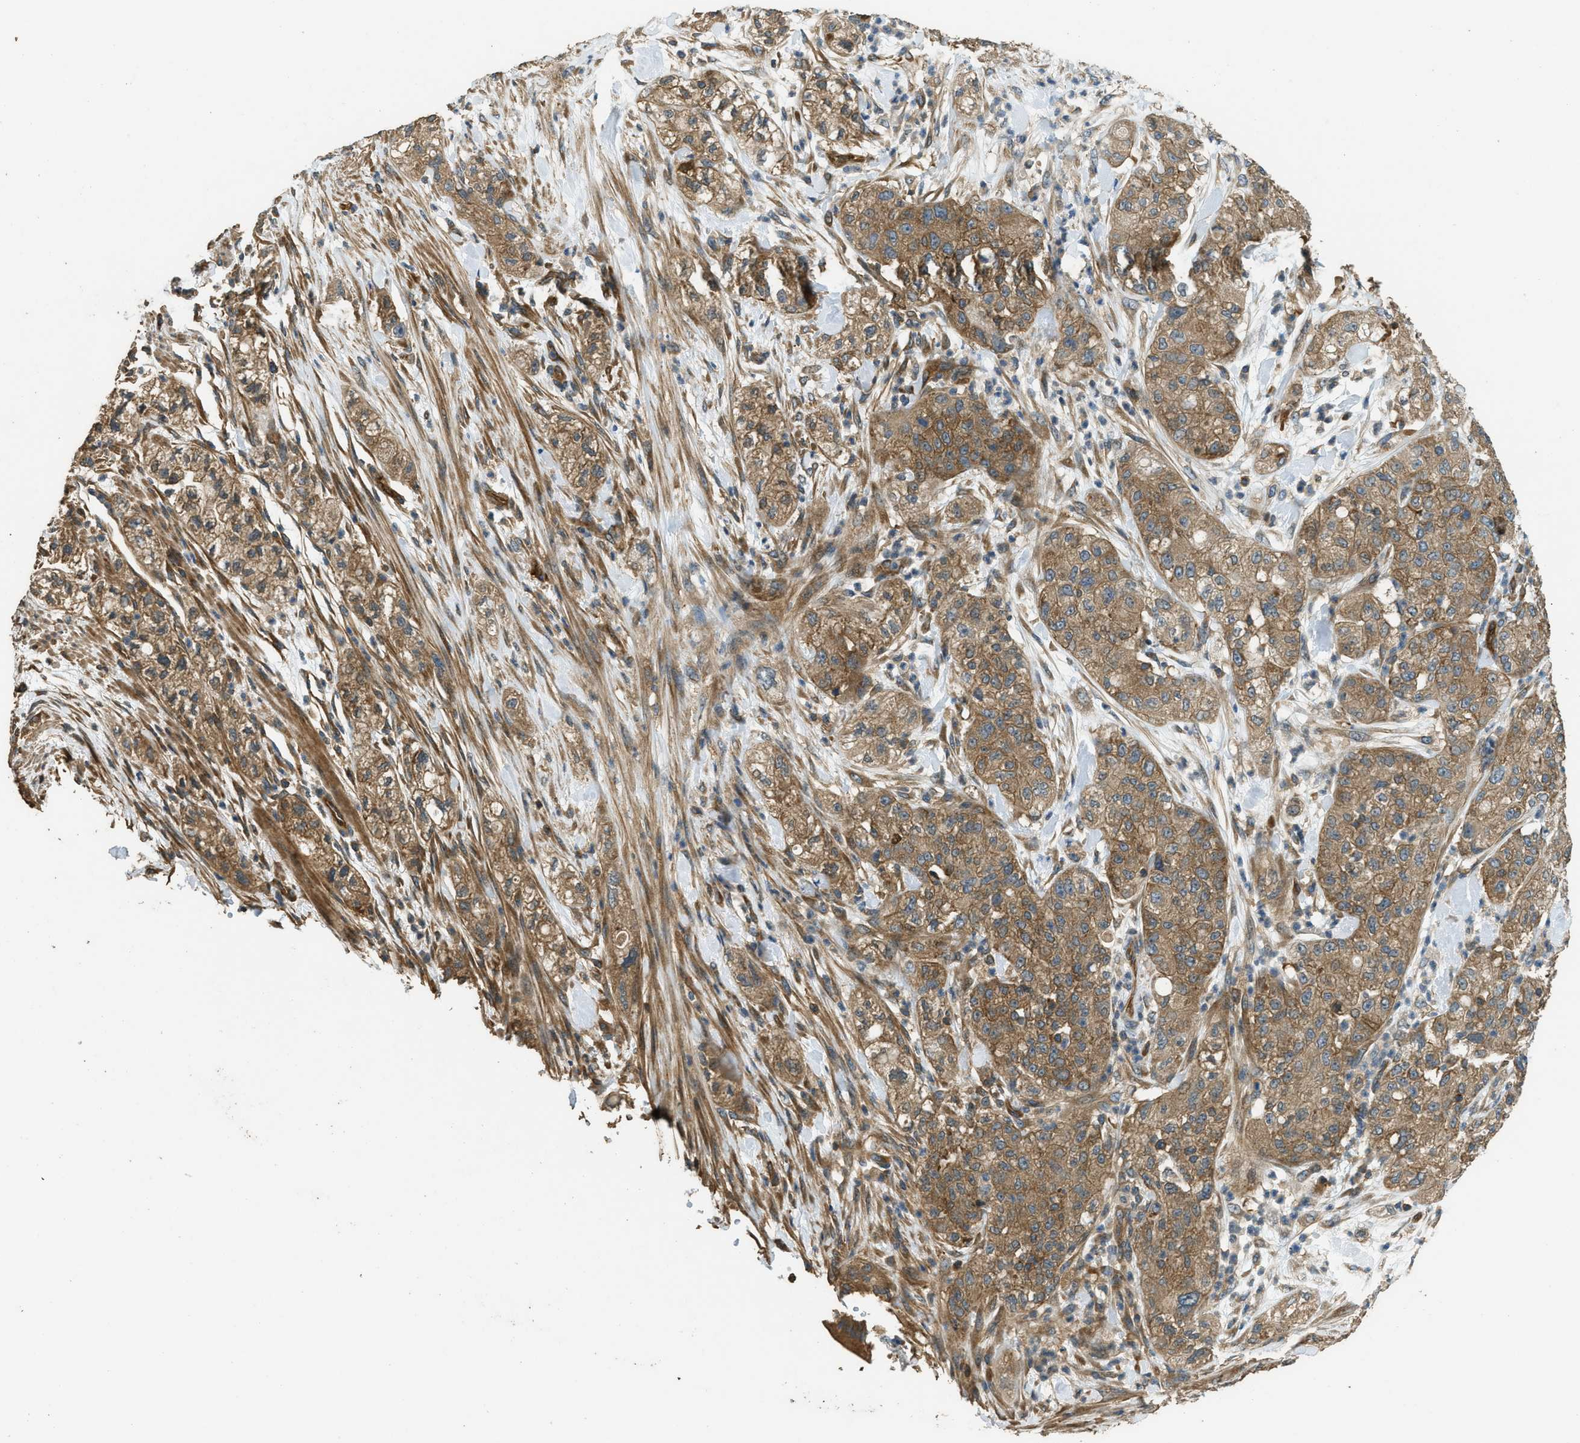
{"staining": {"intensity": "moderate", "quantity": ">75%", "location": "cytoplasmic/membranous"}, "tissue": "pancreatic cancer", "cell_type": "Tumor cells", "image_type": "cancer", "snomed": [{"axis": "morphology", "description": "Adenocarcinoma, NOS"}, {"axis": "topography", "description": "Pancreas"}], "caption": "Immunohistochemical staining of pancreatic cancer (adenocarcinoma) reveals medium levels of moderate cytoplasmic/membranous positivity in approximately >75% of tumor cells. Nuclei are stained in blue.", "gene": "MARS1", "patient": {"sex": "female", "age": 78}}